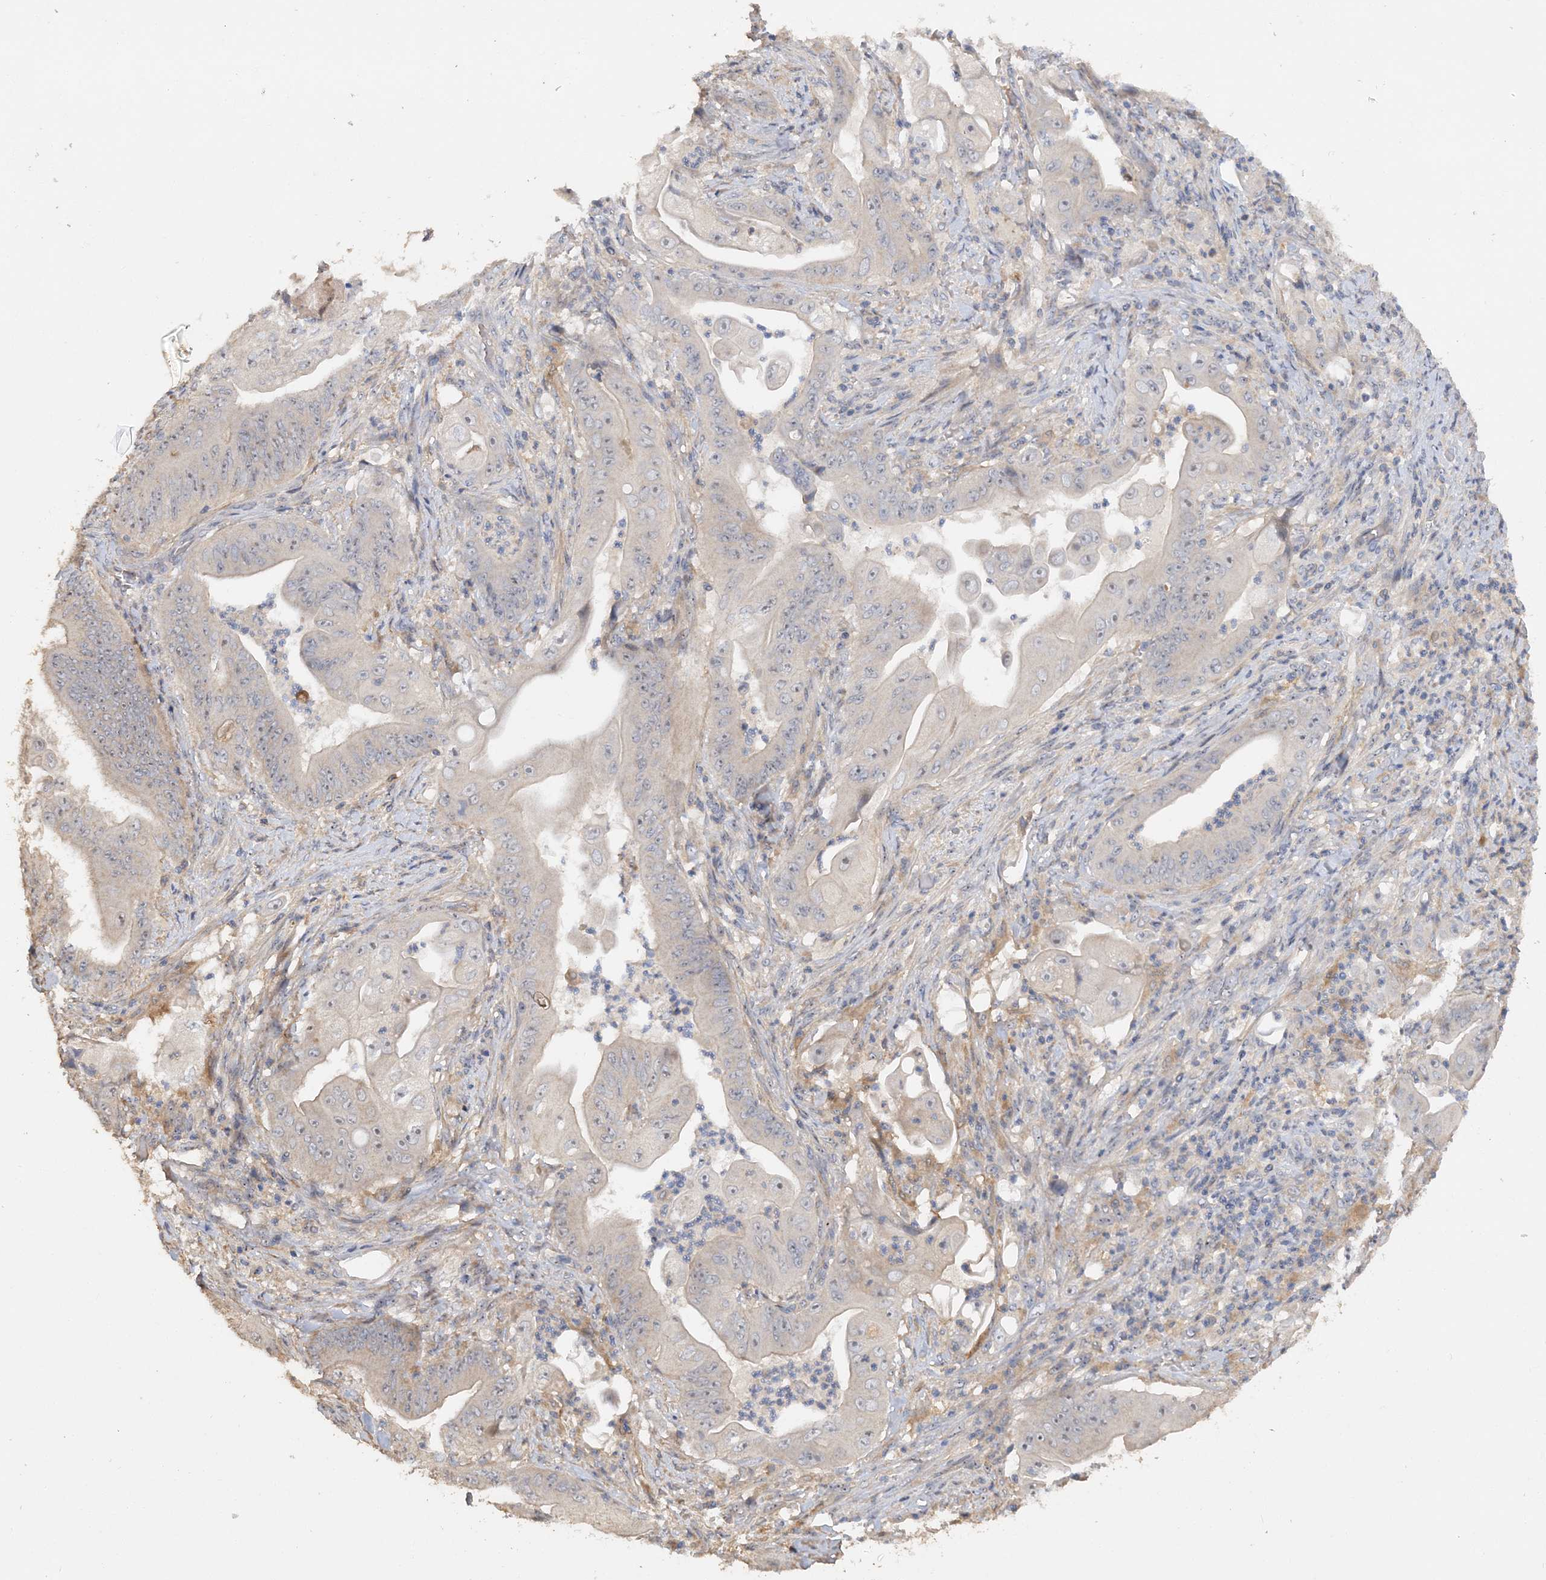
{"staining": {"intensity": "negative", "quantity": "none", "location": "none"}, "tissue": "stomach cancer", "cell_type": "Tumor cells", "image_type": "cancer", "snomed": [{"axis": "morphology", "description": "Adenocarcinoma, NOS"}, {"axis": "topography", "description": "Stomach"}], "caption": "Tumor cells are negative for brown protein staining in stomach cancer (adenocarcinoma).", "gene": "GRINA", "patient": {"sex": "female", "age": 73}}